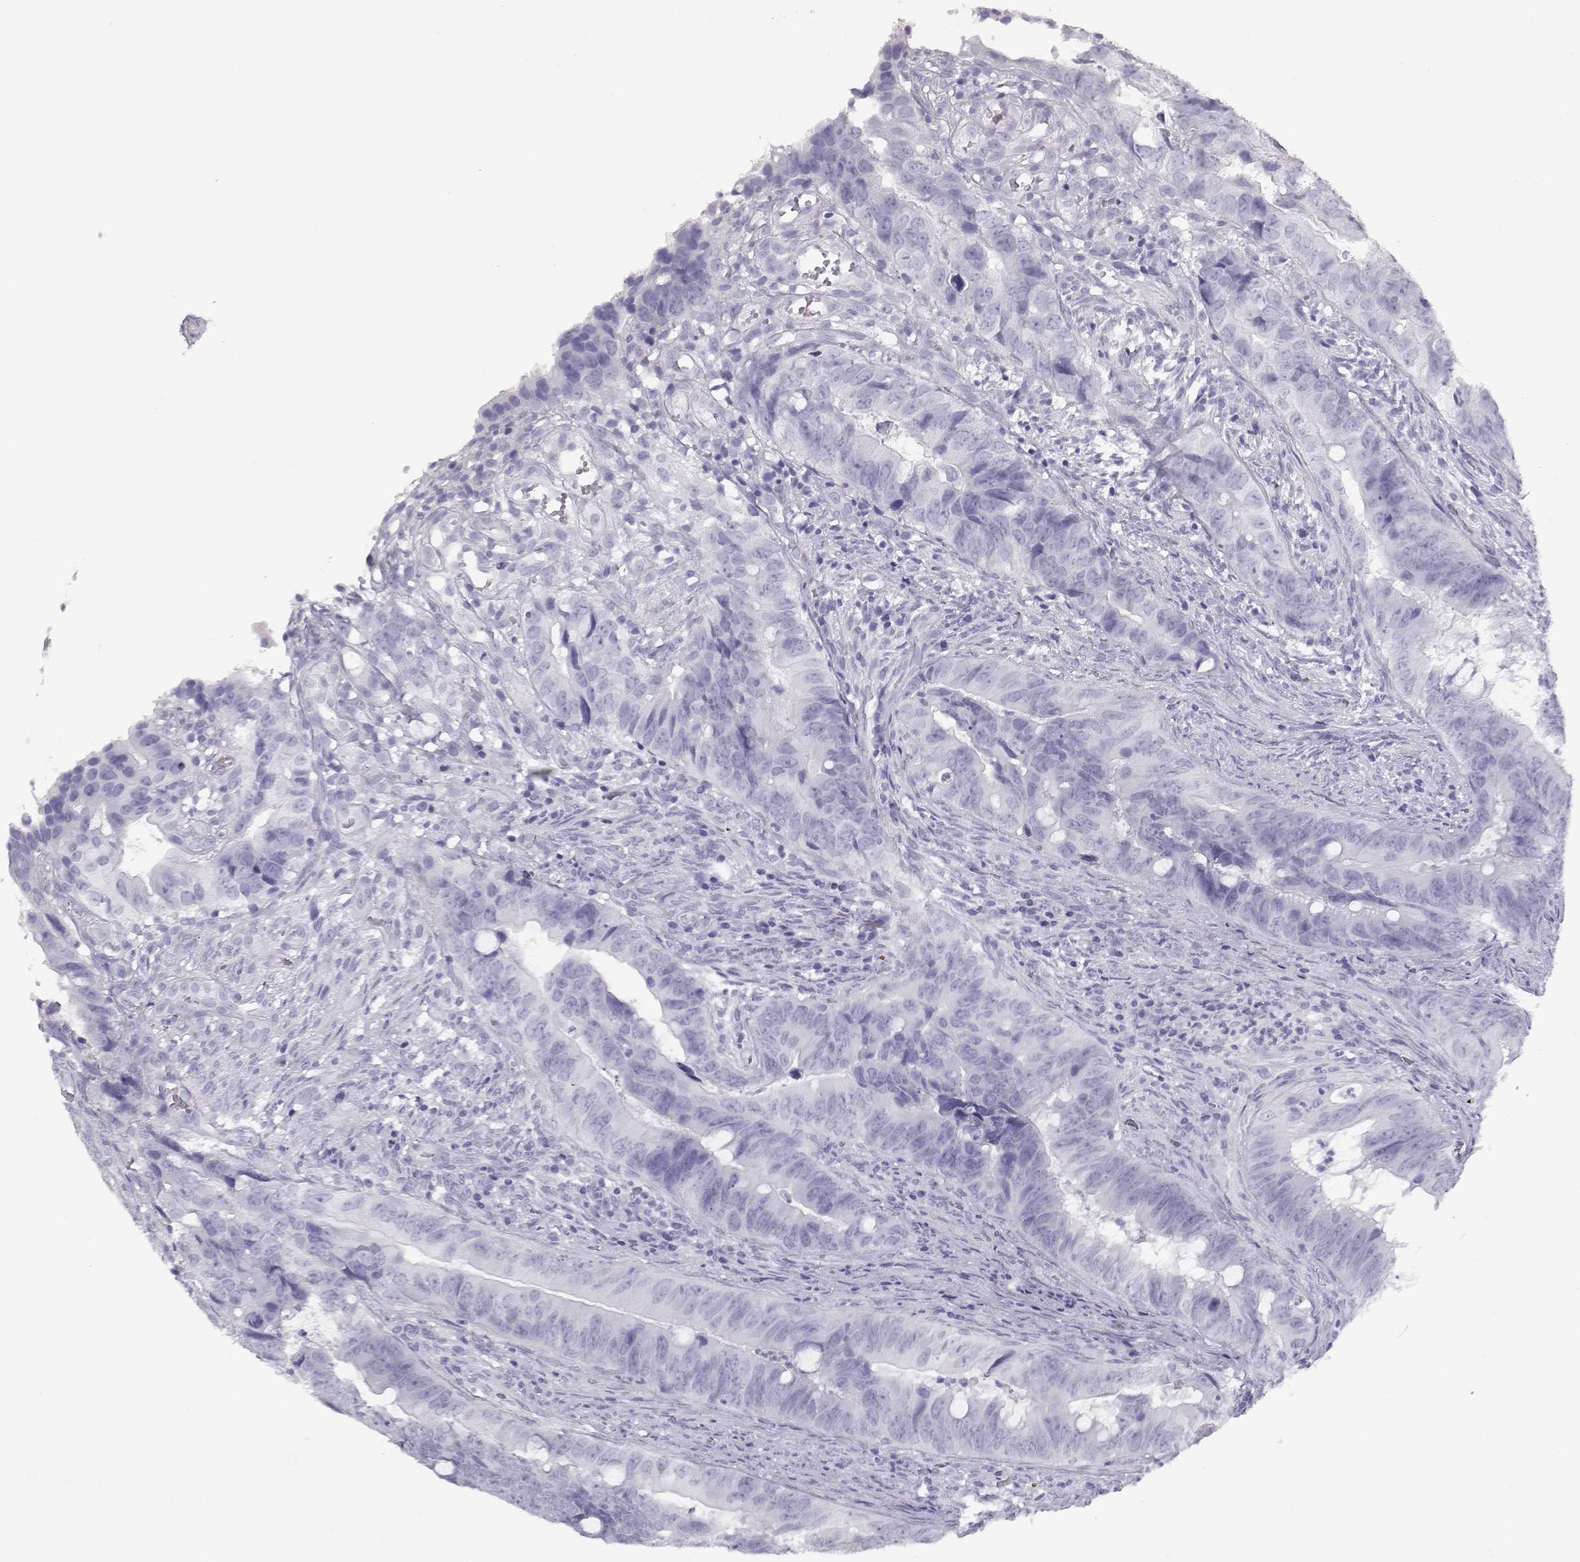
{"staining": {"intensity": "negative", "quantity": "none", "location": "none"}, "tissue": "colorectal cancer", "cell_type": "Tumor cells", "image_type": "cancer", "snomed": [{"axis": "morphology", "description": "Adenocarcinoma, NOS"}, {"axis": "topography", "description": "Colon"}], "caption": "Immunohistochemical staining of human adenocarcinoma (colorectal) shows no significant expression in tumor cells. (DAB IHC with hematoxylin counter stain).", "gene": "TKTL1", "patient": {"sex": "female", "age": 82}}